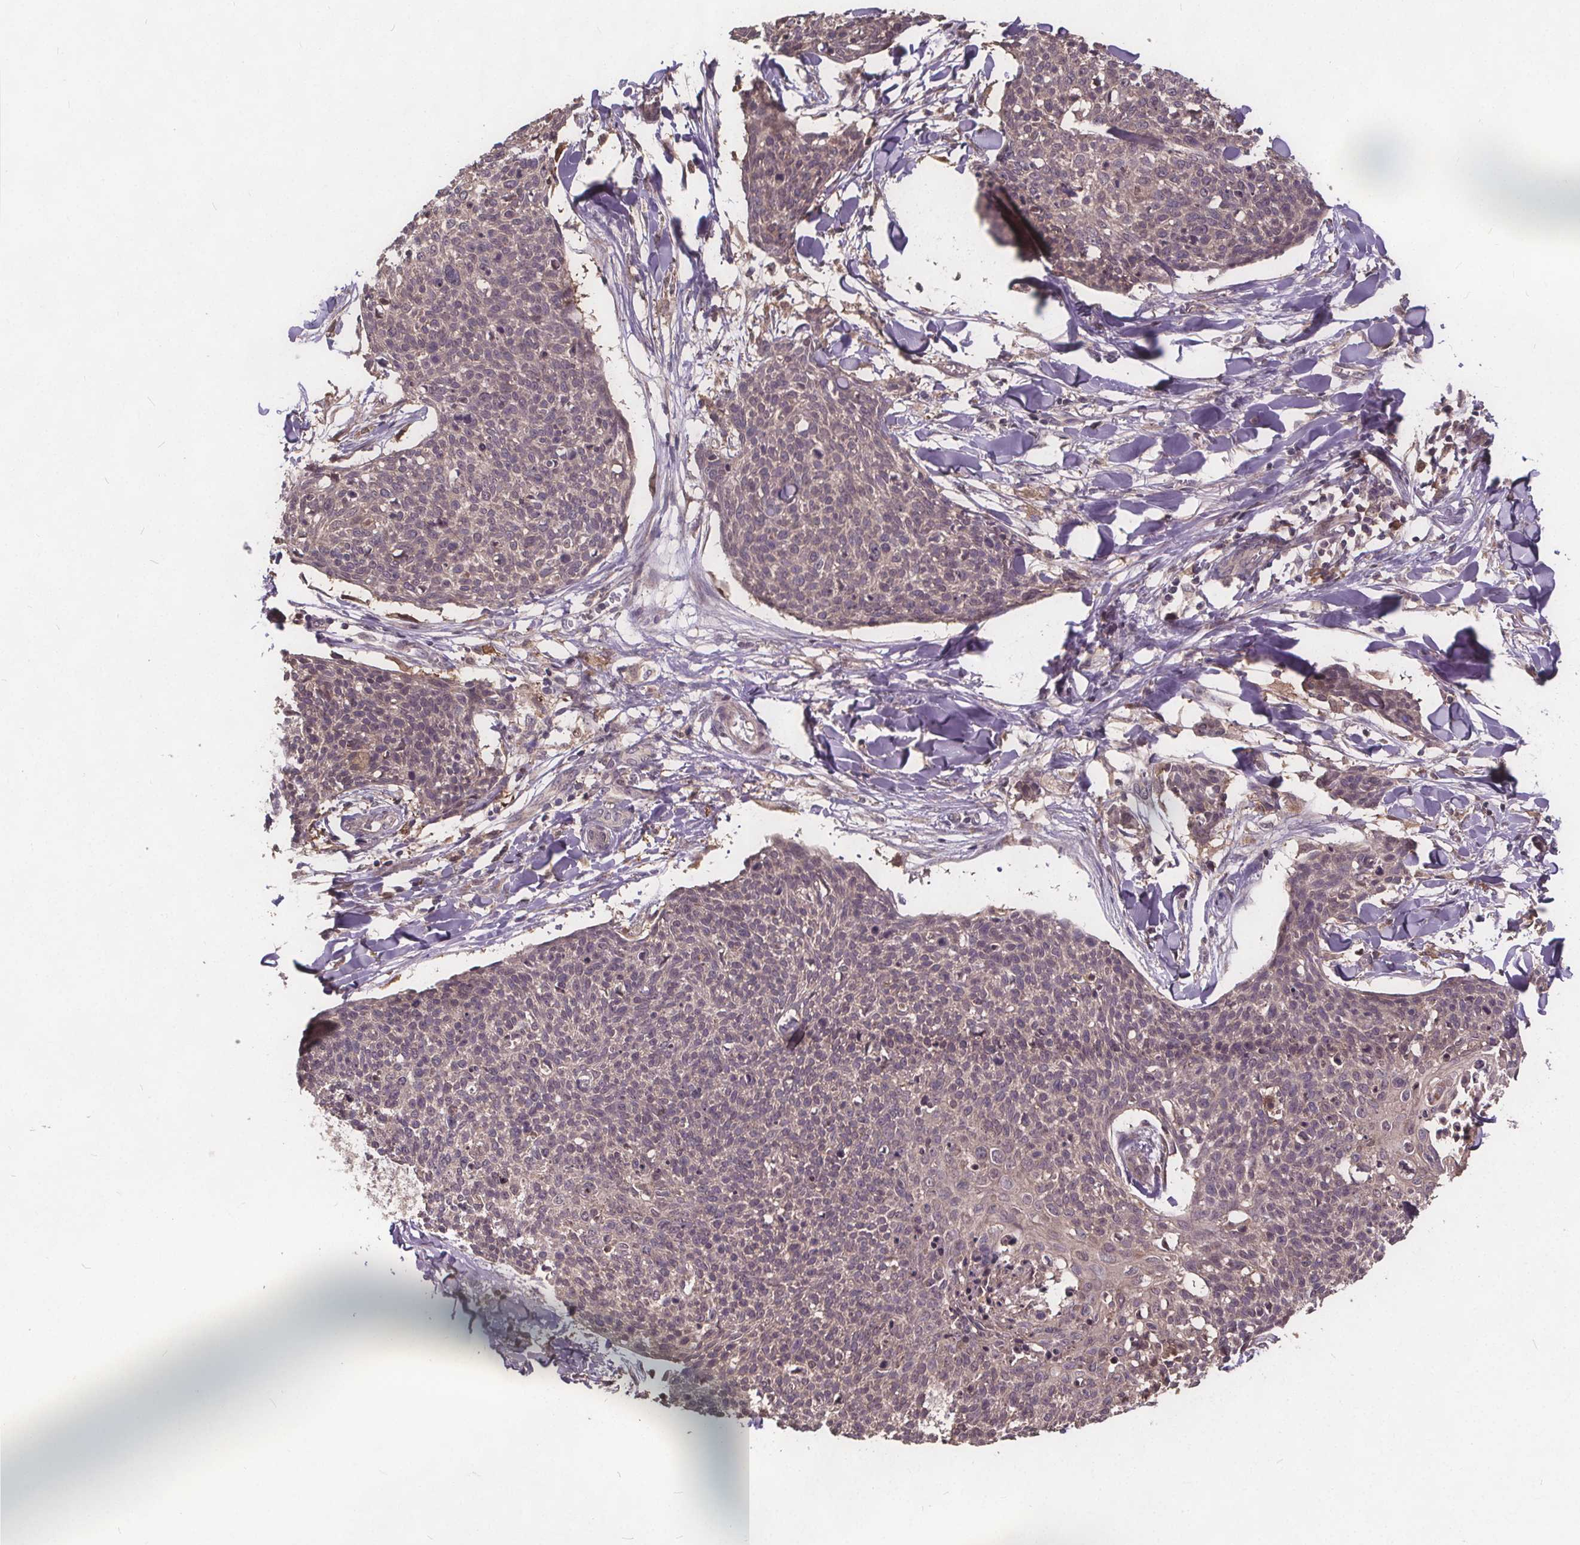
{"staining": {"intensity": "negative", "quantity": "none", "location": "none"}, "tissue": "skin cancer", "cell_type": "Tumor cells", "image_type": "cancer", "snomed": [{"axis": "morphology", "description": "Squamous cell carcinoma, NOS"}, {"axis": "topography", "description": "Skin"}, {"axis": "topography", "description": "Vulva"}], "caption": "This is a micrograph of IHC staining of skin cancer (squamous cell carcinoma), which shows no expression in tumor cells.", "gene": "USP9X", "patient": {"sex": "female", "age": 75}}